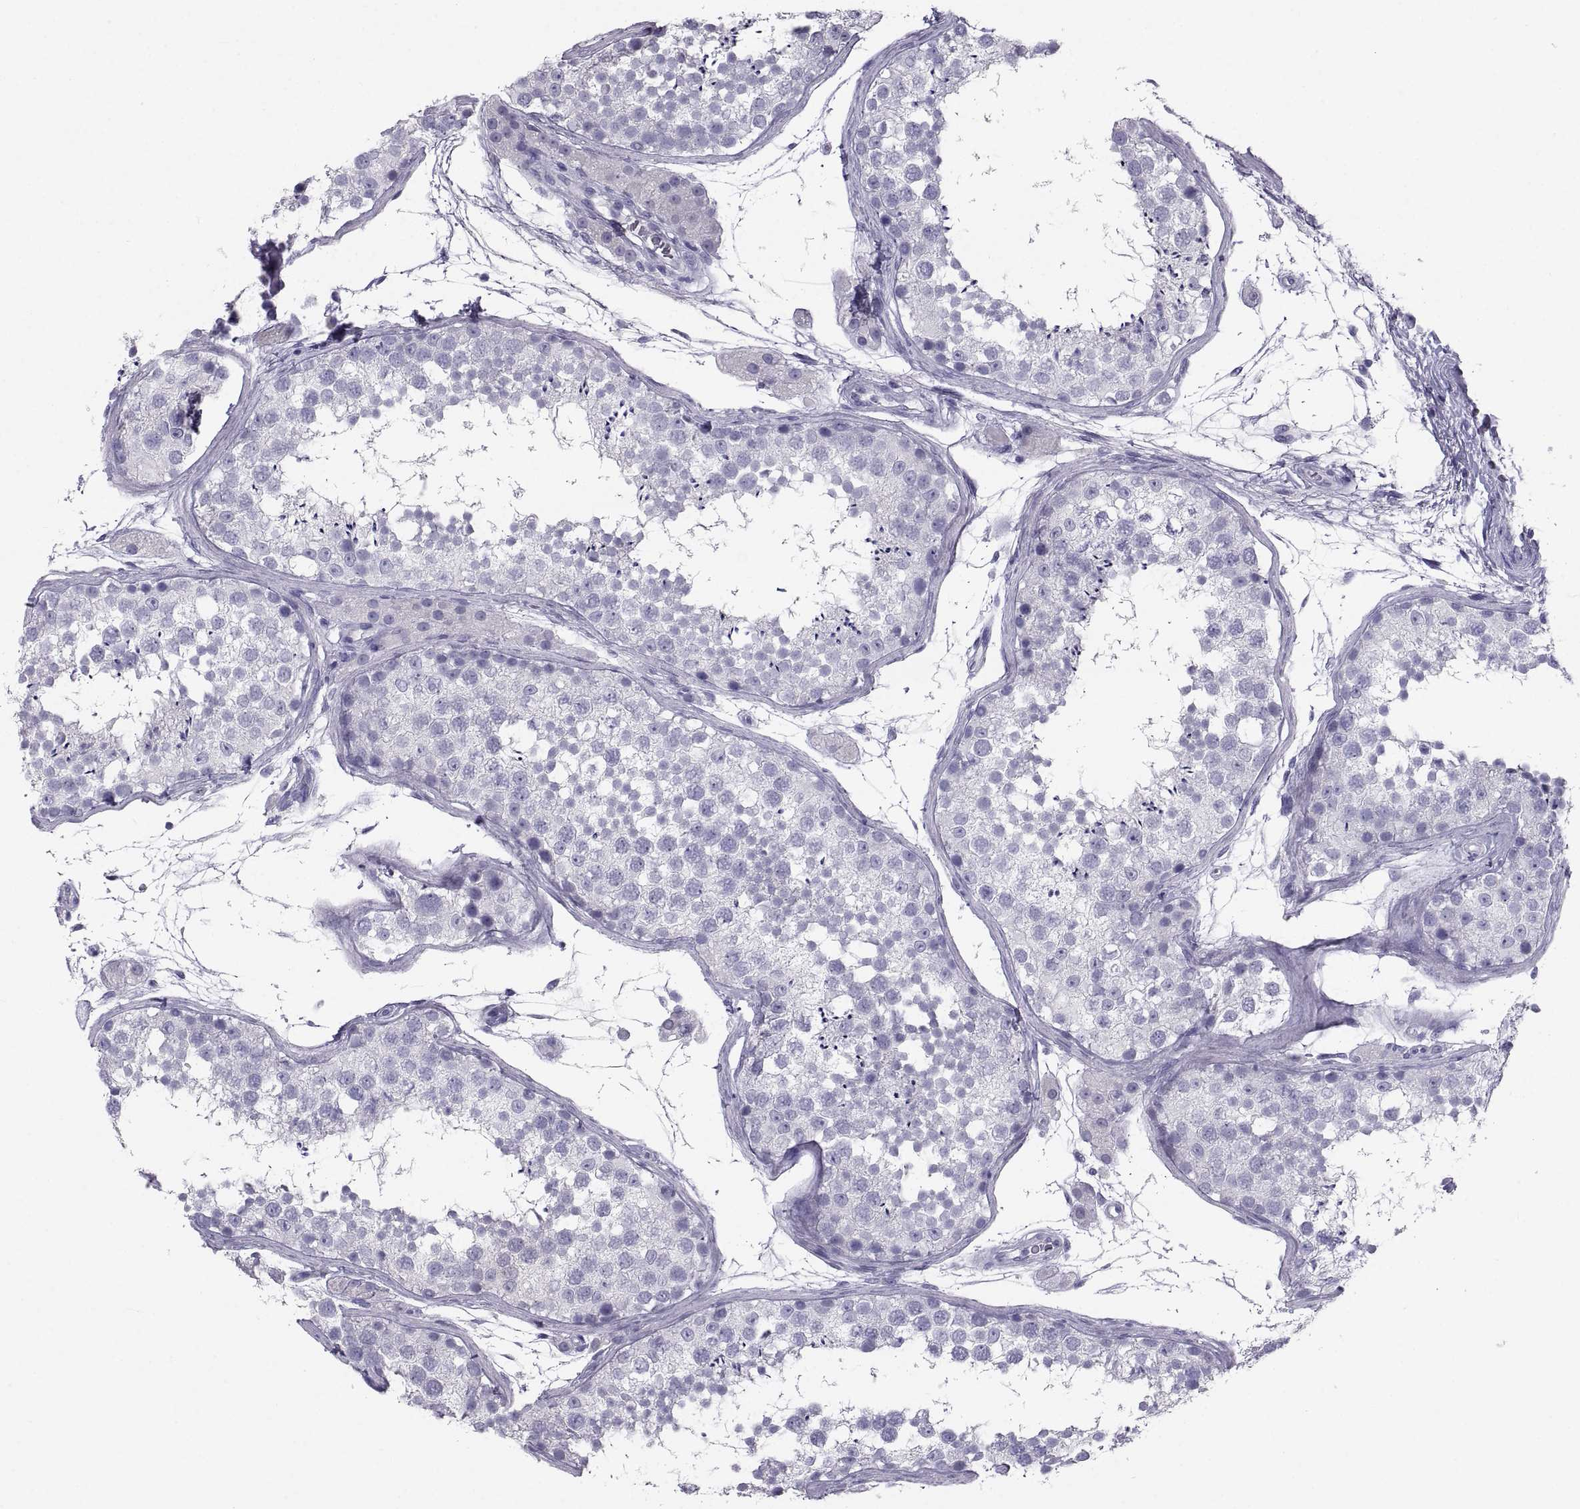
{"staining": {"intensity": "negative", "quantity": "none", "location": "none"}, "tissue": "testis", "cell_type": "Cells in seminiferous ducts", "image_type": "normal", "snomed": [{"axis": "morphology", "description": "Normal tissue, NOS"}, {"axis": "topography", "description": "Testis"}], "caption": "The immunohistochemistry (IHC) image has no significant staining in cells in seminiferous ducts of testis.", "gene": "PCSK1N", "patient": {"sex": "male", "age": 41}}